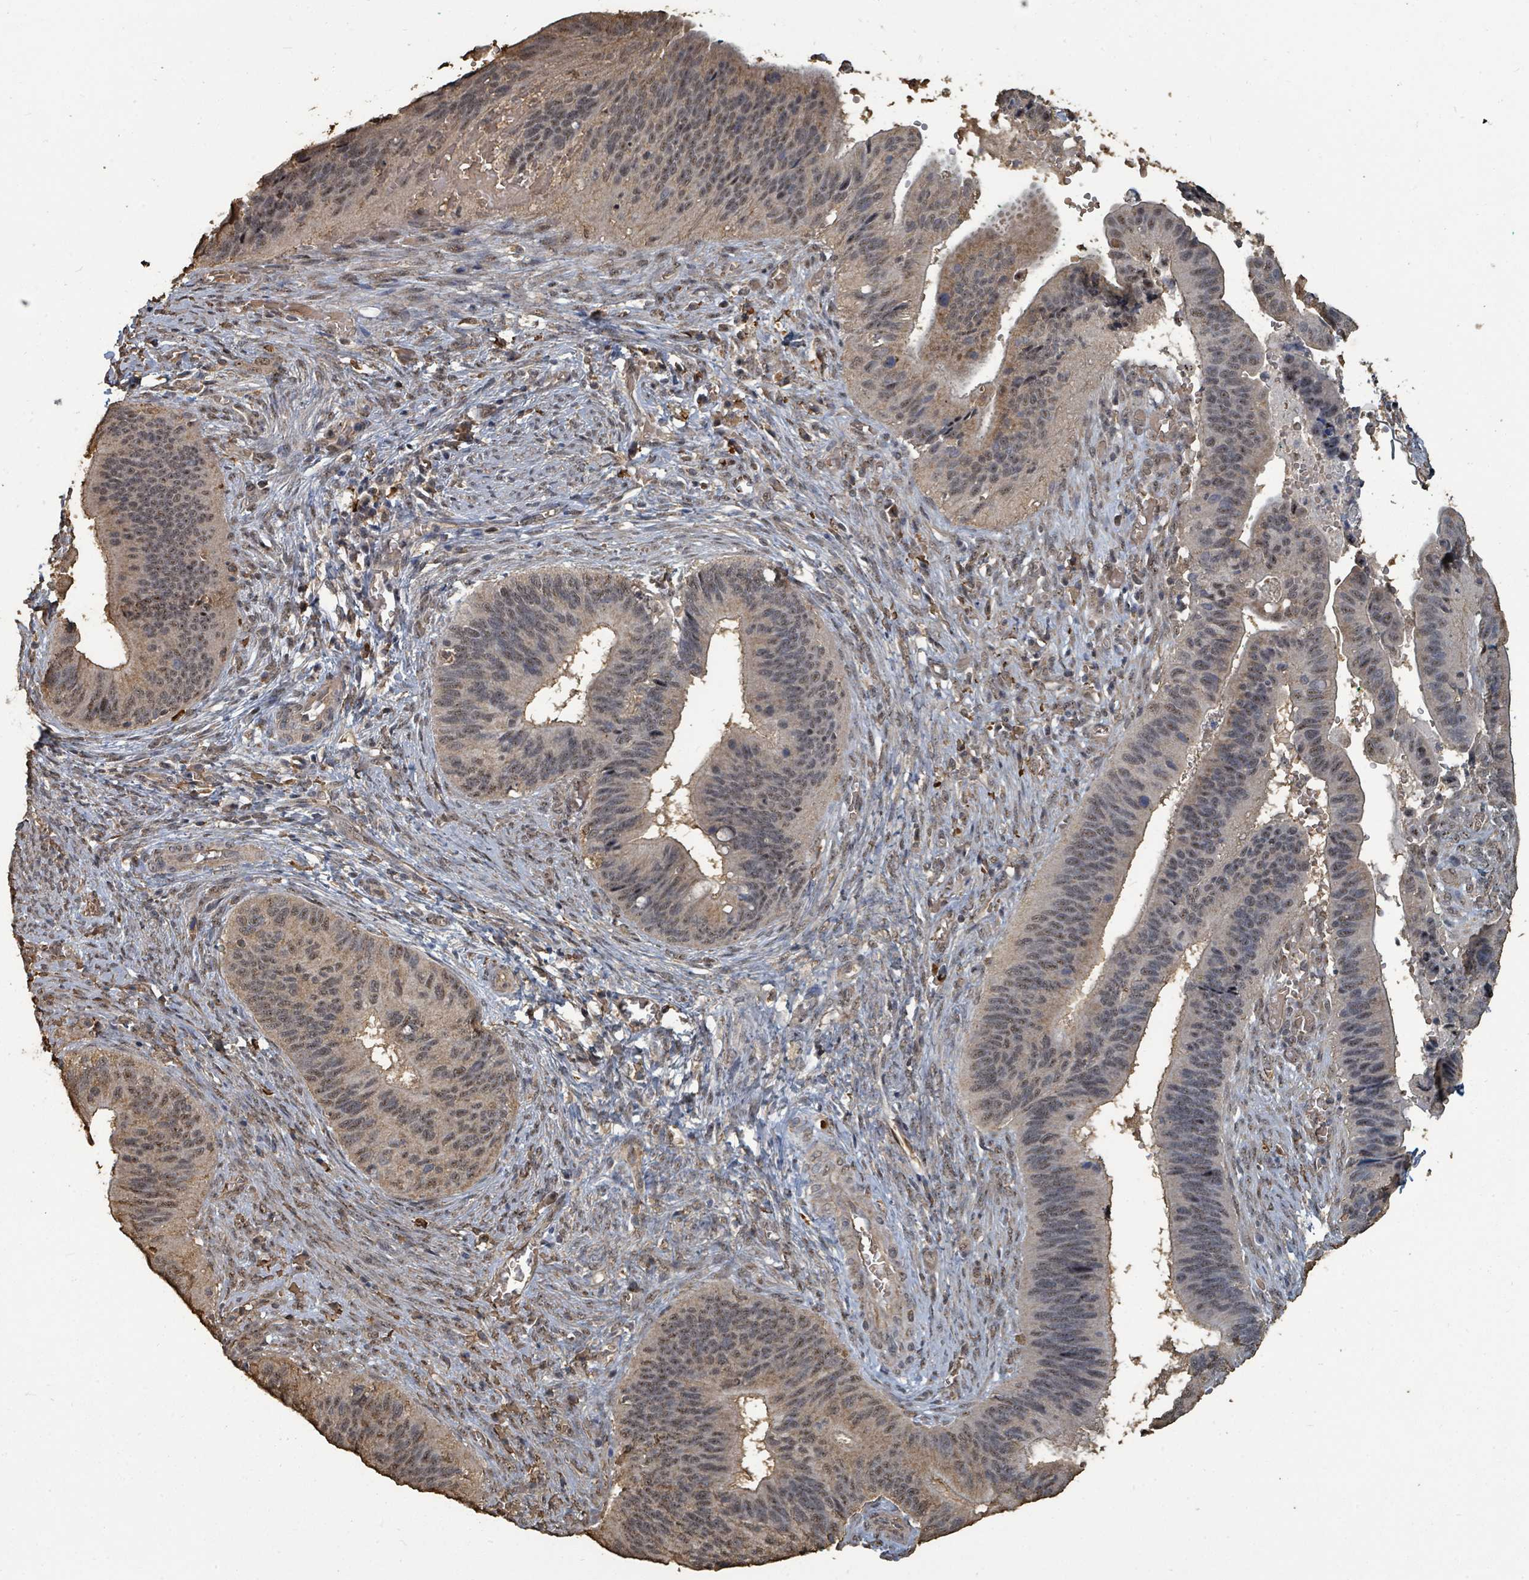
{"staining": {"intensity": "weak", "quantity": ">75%", "location": "cytoplasmic/membranous,nuclear"}, "tissue": "cervical cancer", "cell_type": "Tumor cells", "image_type": "cancer", "snomed": [{"axis": "morphology", "description": "Adenocarcinoma, NOS"}, {"axis": "topography", "description": "Cervix"}], "caption": "About >75% of tumor cells in human cervical cancer (adenocarcinoma) display weak cytoplasmic/membranous and nuclear protein positivity as visualized by brown immunohistochemical staining.", "gene": "C6orf52", "patient": {"sex": "female", "age": 42}}